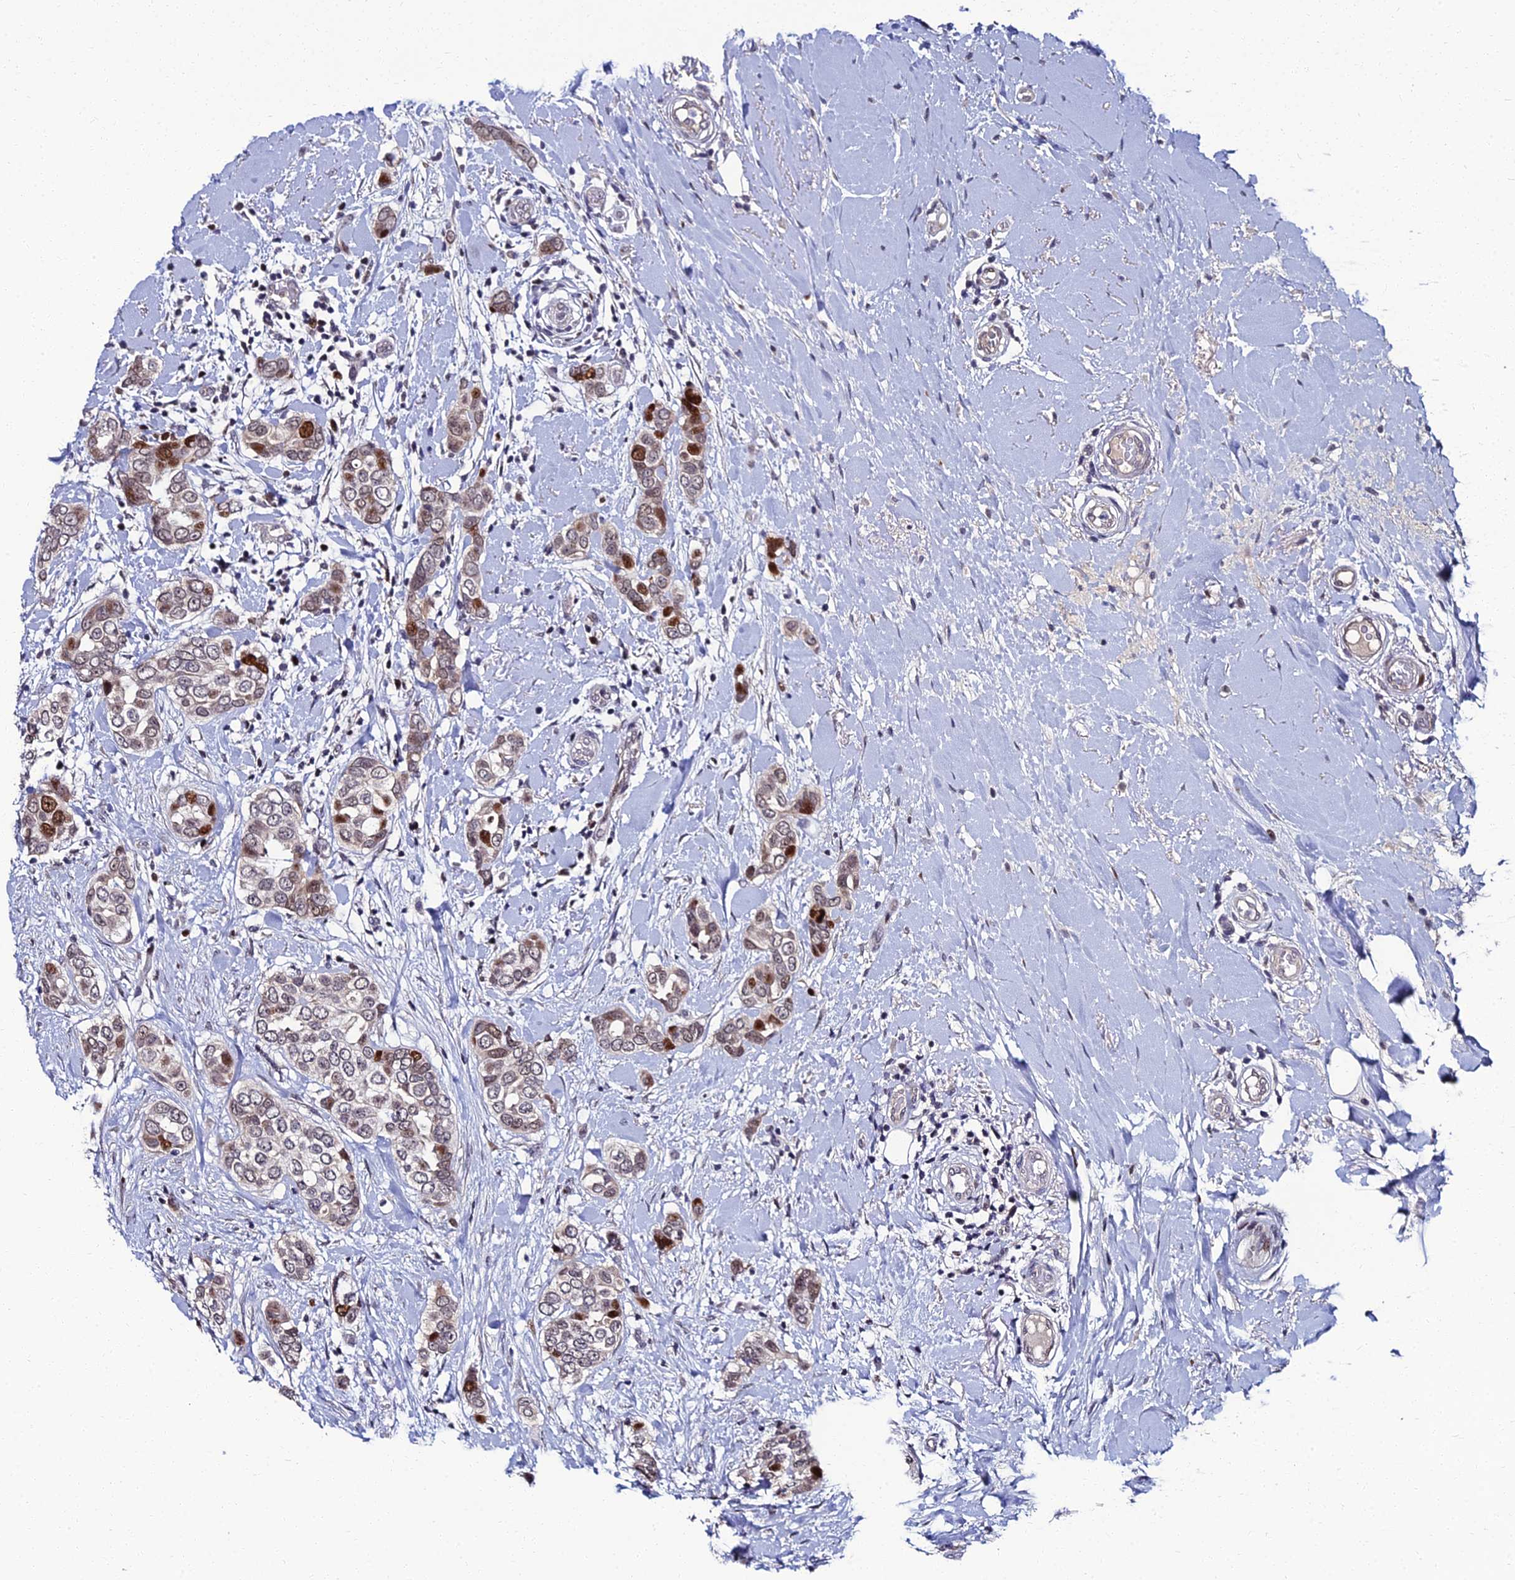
{"staining": {"intensity": "moderate", "quantity": ">75%", "location": "nuclear"}, "tissue": "breast cancer", "cell_type": "Tumor cells", "image_type": "cancer", "snomed": [{"axis": "morphology", "description": "Lobular carcinoma"}, {"axis": "topography", "description": "Breast"}], "caption": "Breast lobular carcinoma stained for a protein (brown) exhibits moderate nuclear positive expression in approximately >75% of tumor cells.", "gene": "TAF9B", "patient": {"sex": "female", "age": 51}}